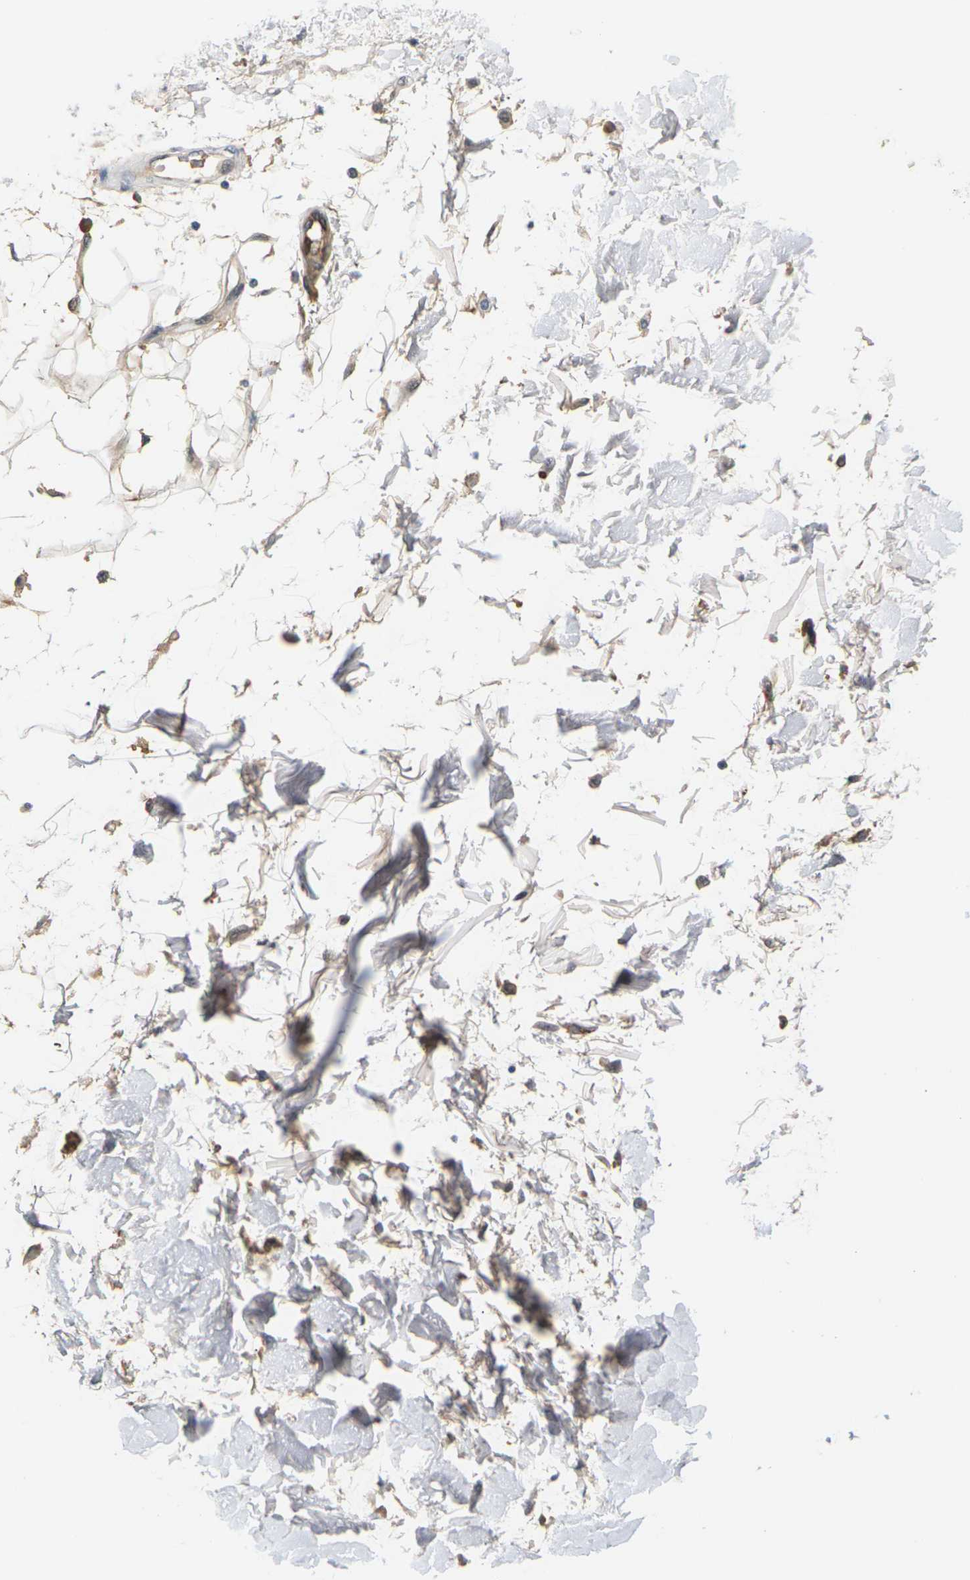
{"staining": {"intensity": "negative", "quantity": "none", "location": "none"}, "tissue": "adipose tissue", "cell_type": "Adipocytes", "image_type": "normal", "snomed": [{"axis": "morphology", "description": "Squamous cell carcinoma, NOS"}, {"axis": "topography", "description": "Skin"}], "caption": "Immunohistochemistry (IHC) image of normal human adipose tissue stained for a protein (brown), which shows no staining in adipocytes.", "gene": "PKP2", "patient": {"sex": "male", "age": 83}}